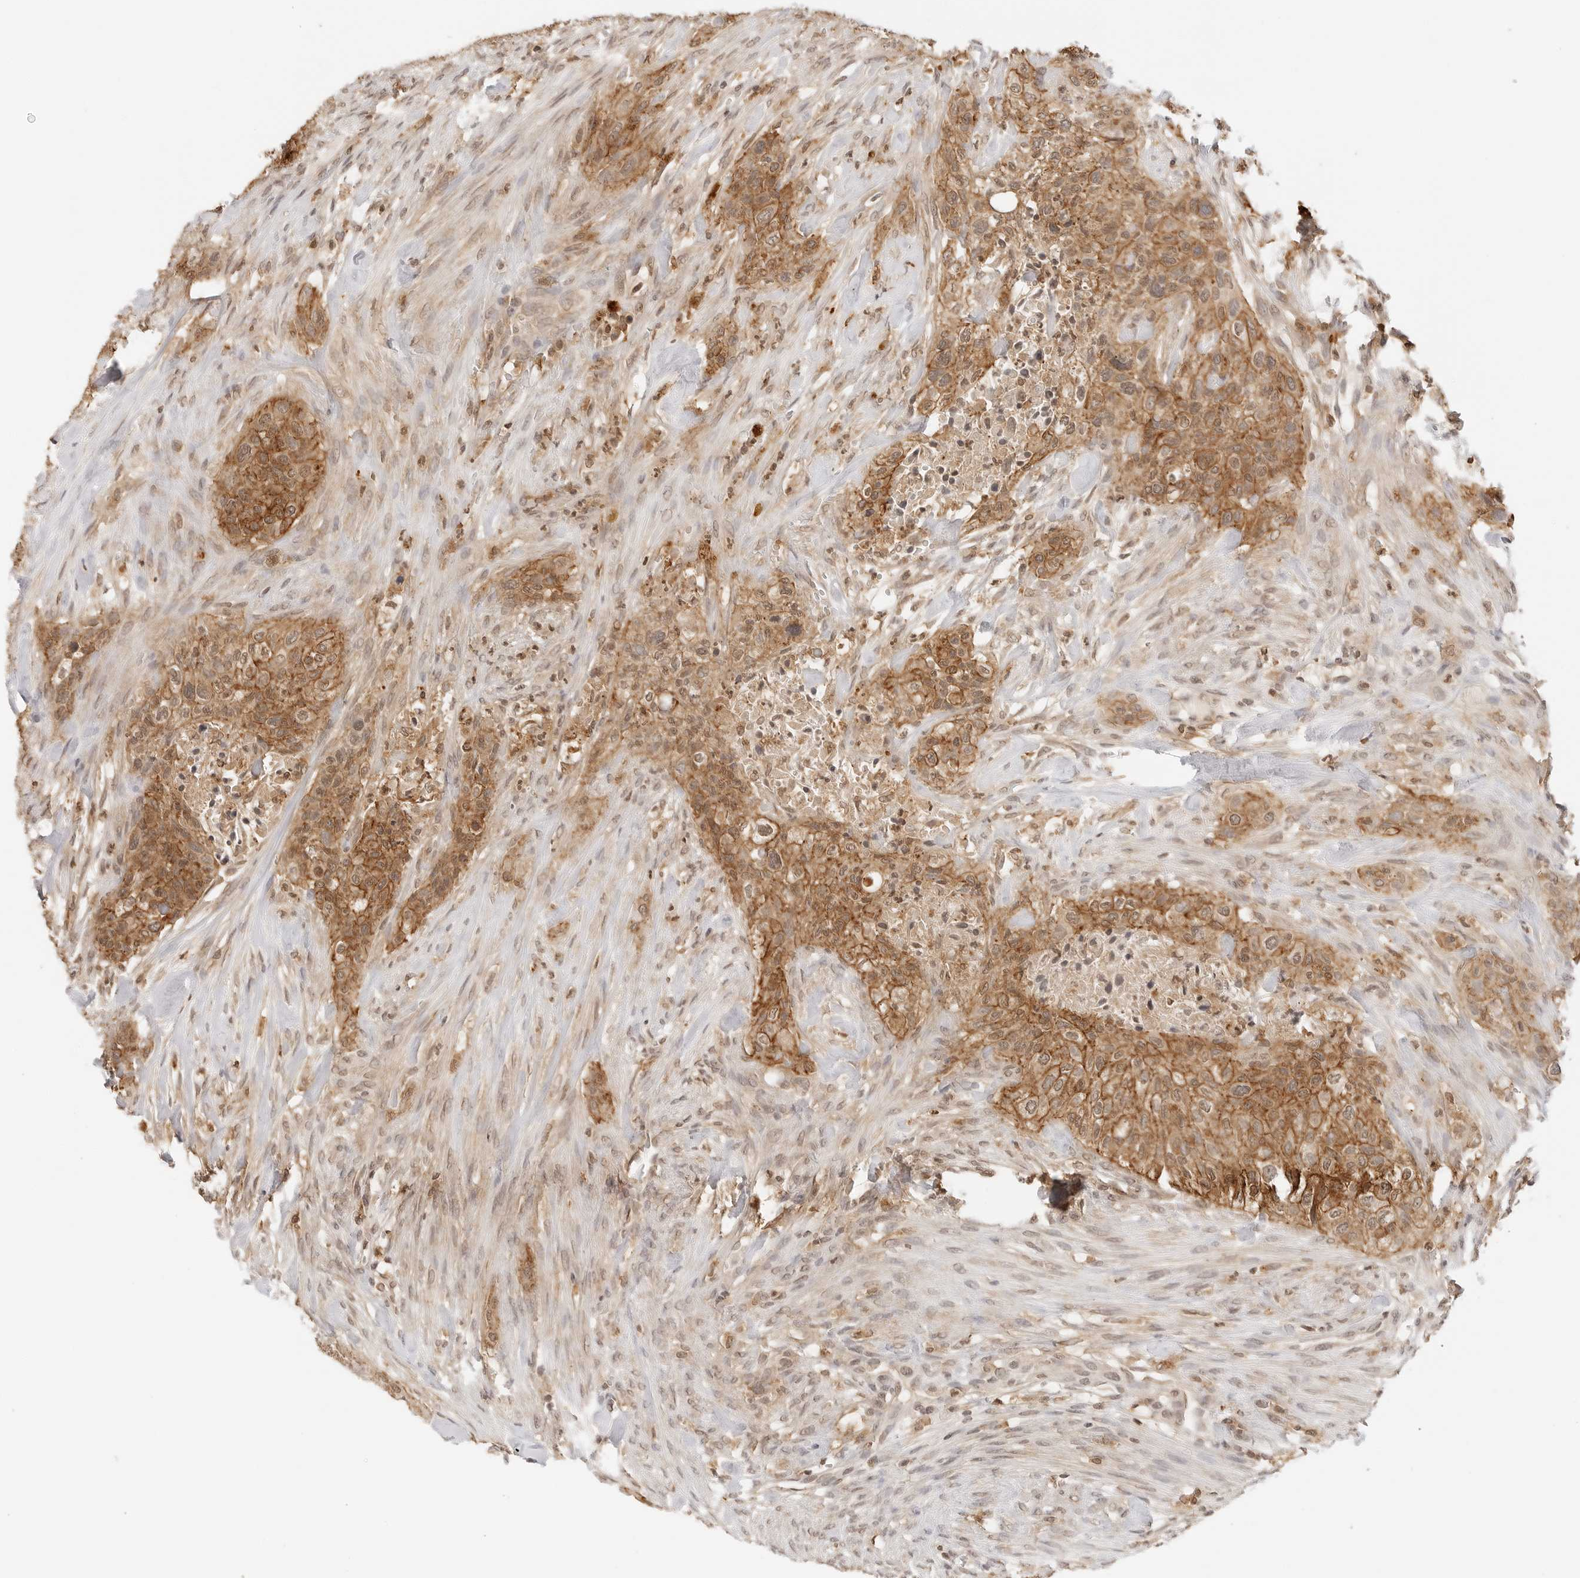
{"staining": {"intensity": "moderate", "quantity": ">75%", "location": "cytoplasmic/membranous"}, "tissue": "urothelial cancer", "cell_type": "Tumor cells", "image_type": "cancer", "snomed": [{"axis": "morphology", "description": "Urothelial carcinoma, High grade"}, {"axis": "topography", "description": "Urinary bladder"}], "caption": "Immunohistochemical staining of human urothelial carcinoma (high-grade) displays medium levels of moderate cytoplasmic/membranous staining in about >75% of tumor cells.", "gene": "EPHA1", "patient": {"sex": "male", "age": 35}}